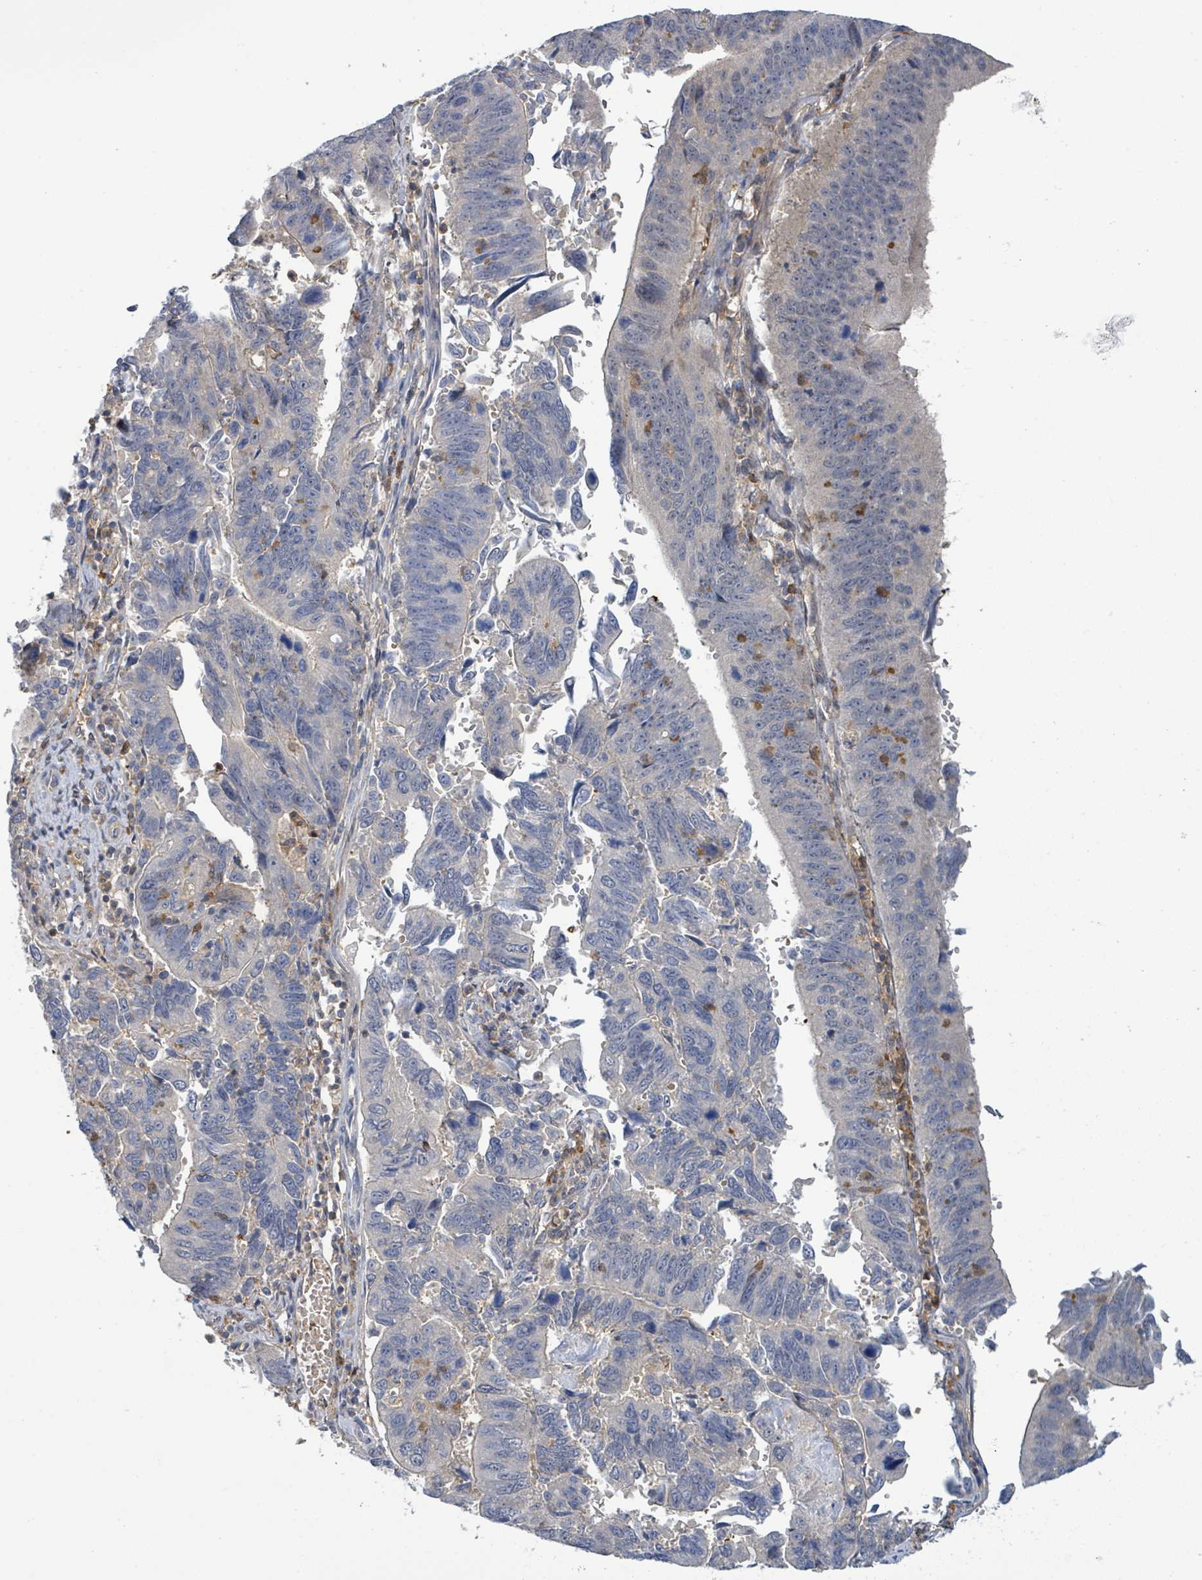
{"staining": {"intensity": "weak", "quantity": "<25%", "location": "nuclear"}, "tissue": "stomach cancer", "cell_type": "Tumor cells", "image_type": "cancer", "snomed": [{"axis": "morphology", "description": "Adenocarcinoma, NOS"}, {"axis": "topography", "description": "Stomach"}], "caption": "A photomicrograph of adenocarcinoma (stomach) stained for a protein shows no brown staining in tumor cells. (DAB (3,3'-diaminobenzidine) immunohistochemistry (IHC) with hematoxylin counter stain).", "gene": "PGAM1", "patient": {"sex": "male", "age": 59}}